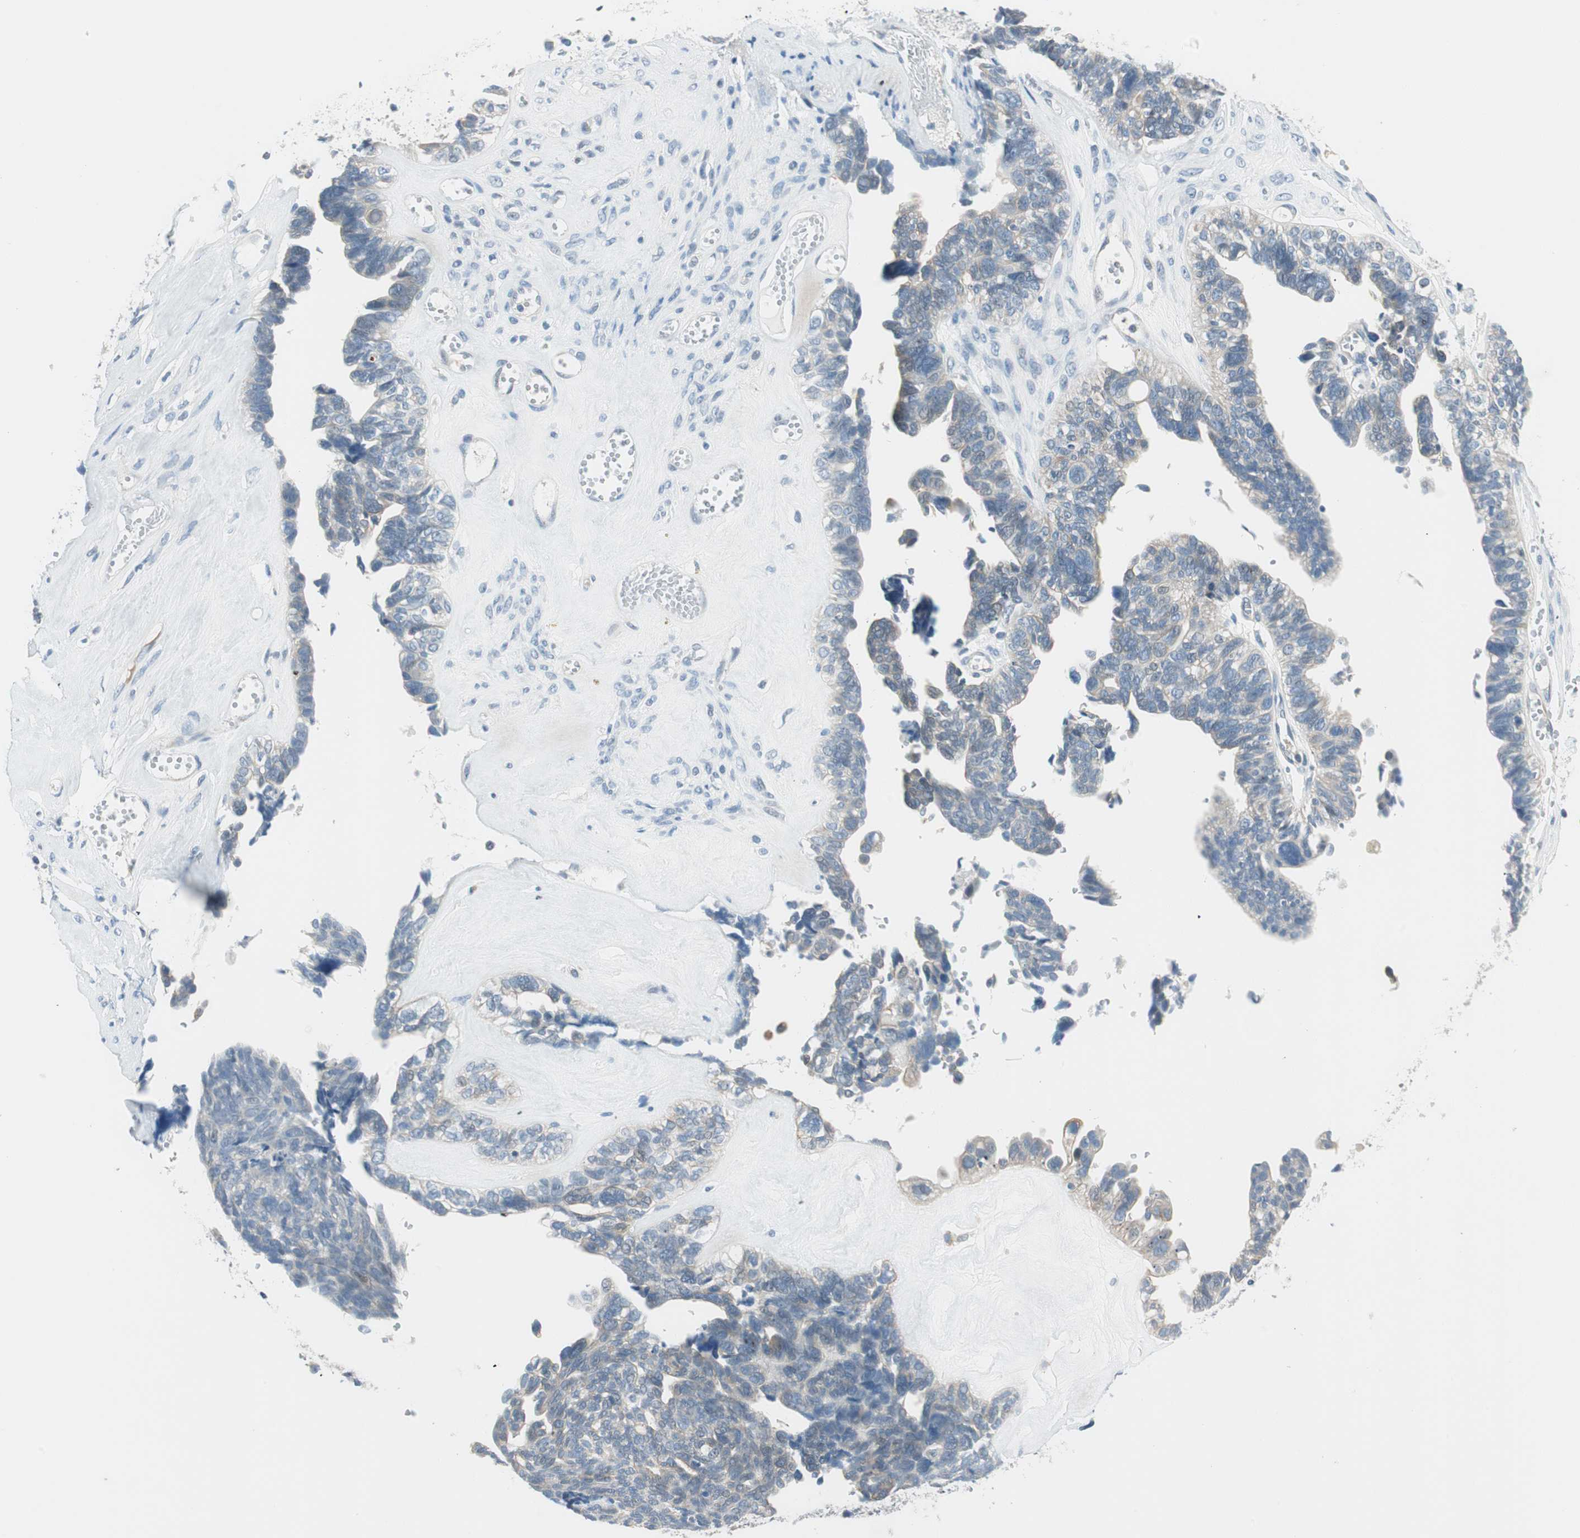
{"staining": {"intensity": "negative", "quantity": "none", "location": "none"}, "tissue": "ovarian cancer", "cell_type": "Tumor cells", "image_type": "cancer", "snomed": [{"axis": "morphology", "description": "Cystadenocarcinoma, serous, NOS"}, {"axis": "topography", "description": "Ovary"}], "caption": "Protein analysis of ovarian cancer reveals no significant positivity in tumor cells.", "gene": "GNAO1", "patient": {"sex": "female", "age": 79}}